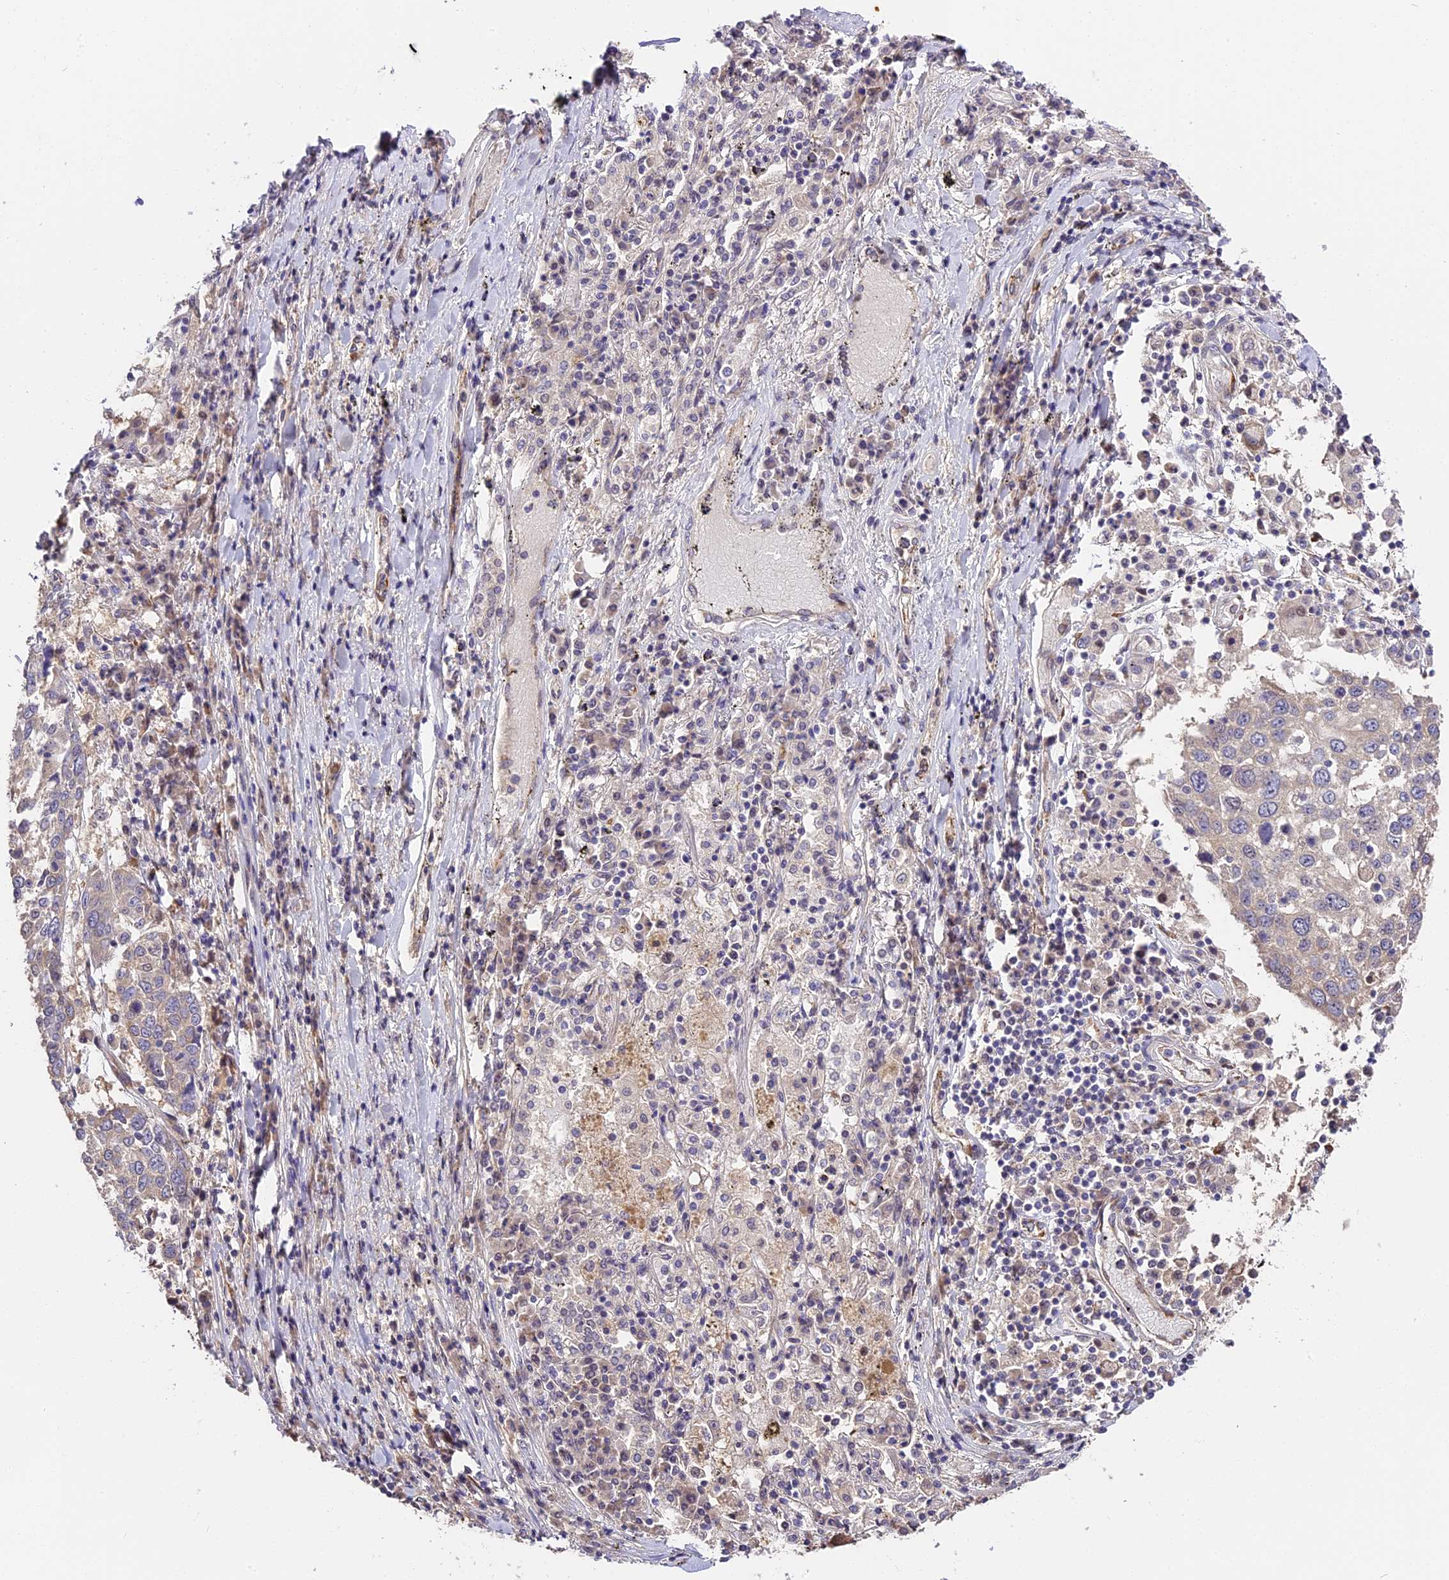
{"staining": {"intensity": "negative", "quantity": "none", "location": "none"}, "tissue": "lung cancer", "cell_type": "Tumor cells", "image_type": "cancer", "snomed": [{"axis": "morphology", "description": "Squamous cell carcinoma, NOS"}, {"axis": "topography", "description": "Lung"}], "caption": "Lung cancer (squamous cell carcinoma) stained for a protein using IHC demonstrates no positivity tumor cells.", "gene": "BSCL2", "patient": {"sex": "male", "age": 65}}